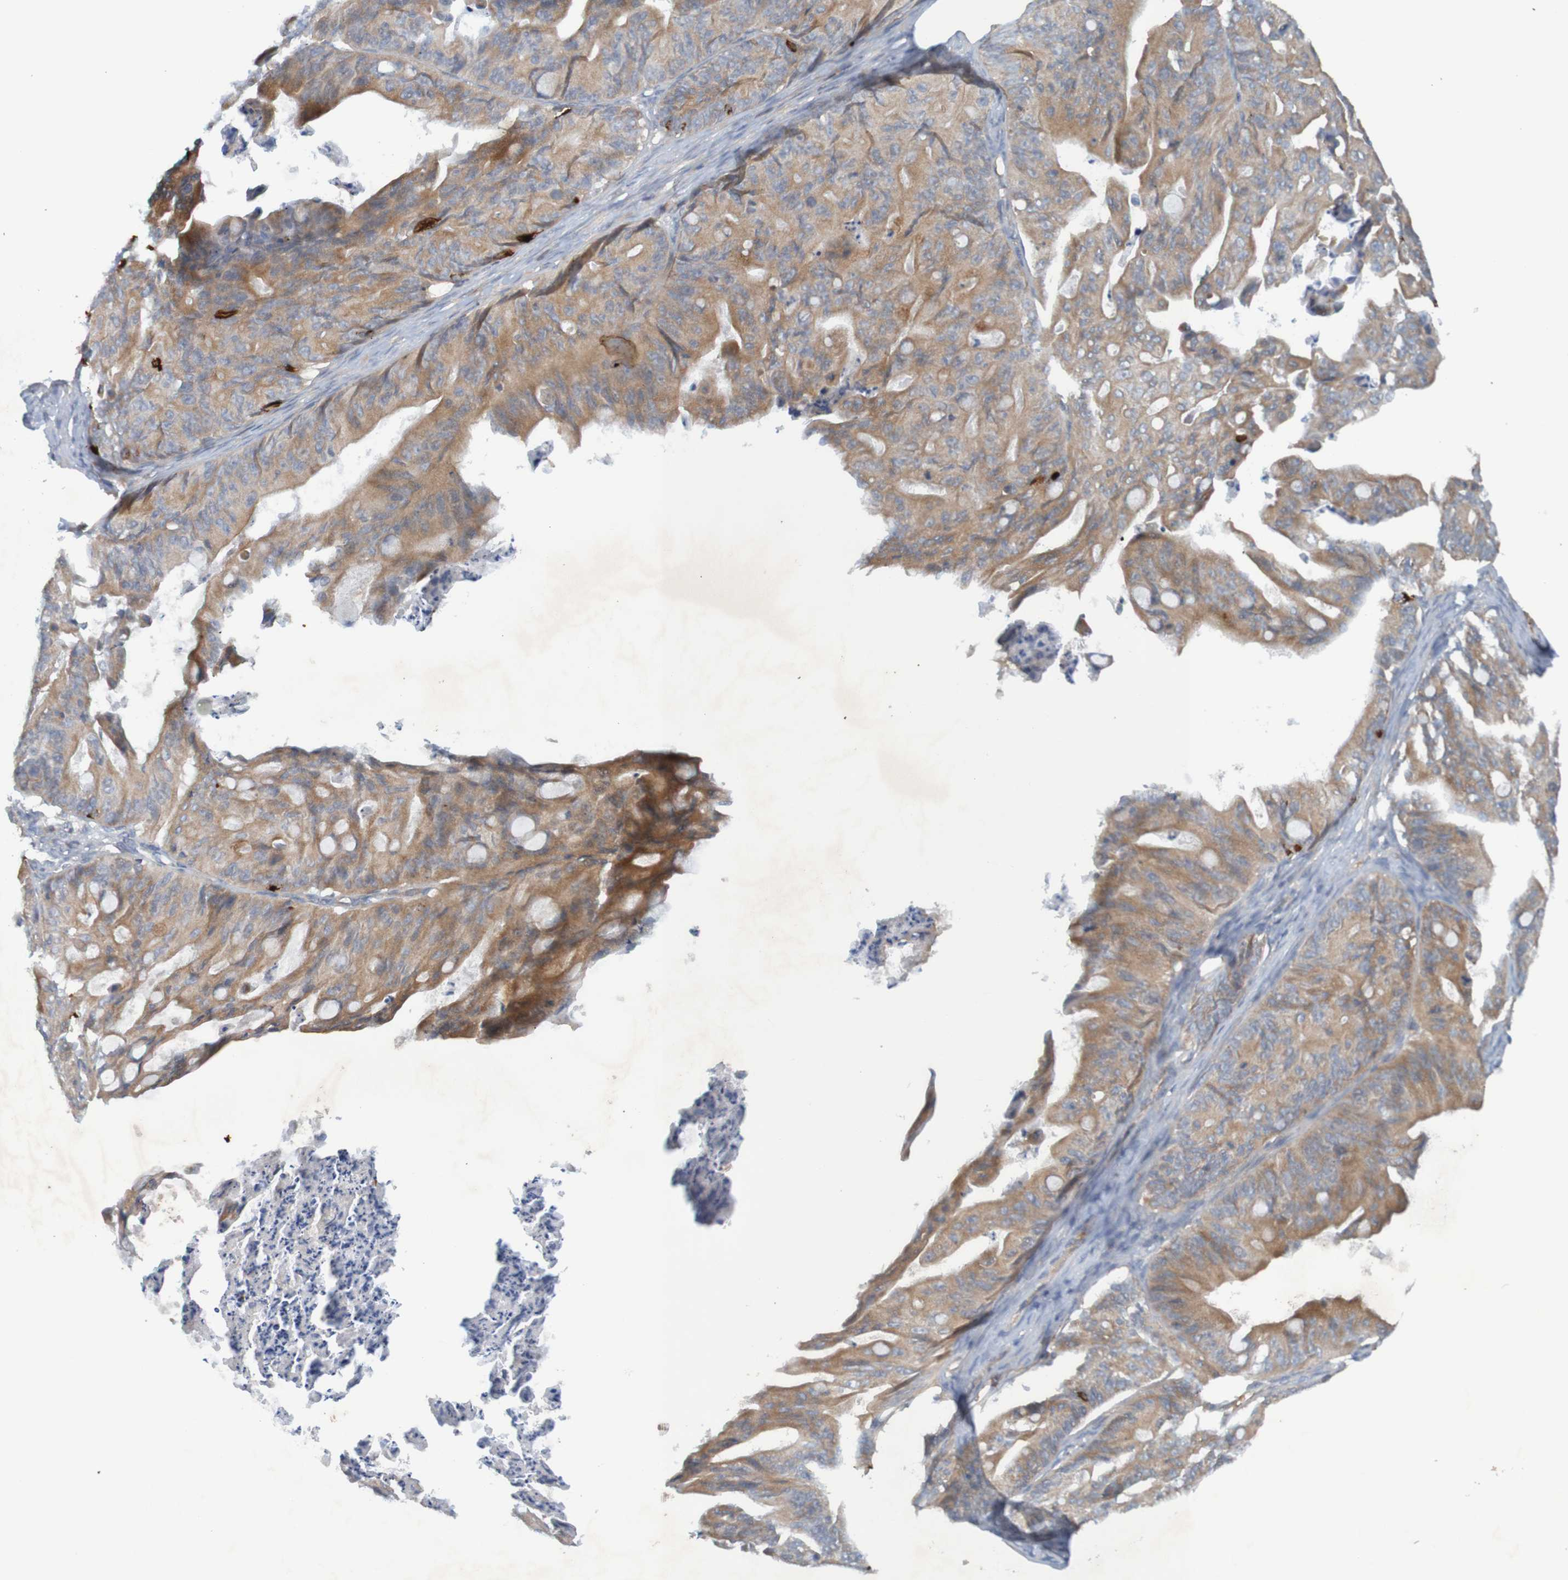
{"staining": {"intensity": "moderate", "quantity": ">75%", "location": "cytoplasmic/membranous"}, "tissue": "ovarian cancer", "cell_type": "Tumor cells", "image_type": "cancer", "snomed": [{"axis": "morphology", "description": "Cystadenocarcinoma, mucinous, NOS"}, {"axis": "topography", "description": "Ovary"}], "caption": "Protein expression analysis of ovarian cancer exhibits moderate cytoplasmic/membranous positivity in about >75% of tumor cells. (brown staining indicates protein expression, while blue staining denotes nuclei).", "gene": "DNAJC4", "patient": {"sex": "female", "age": 37}}